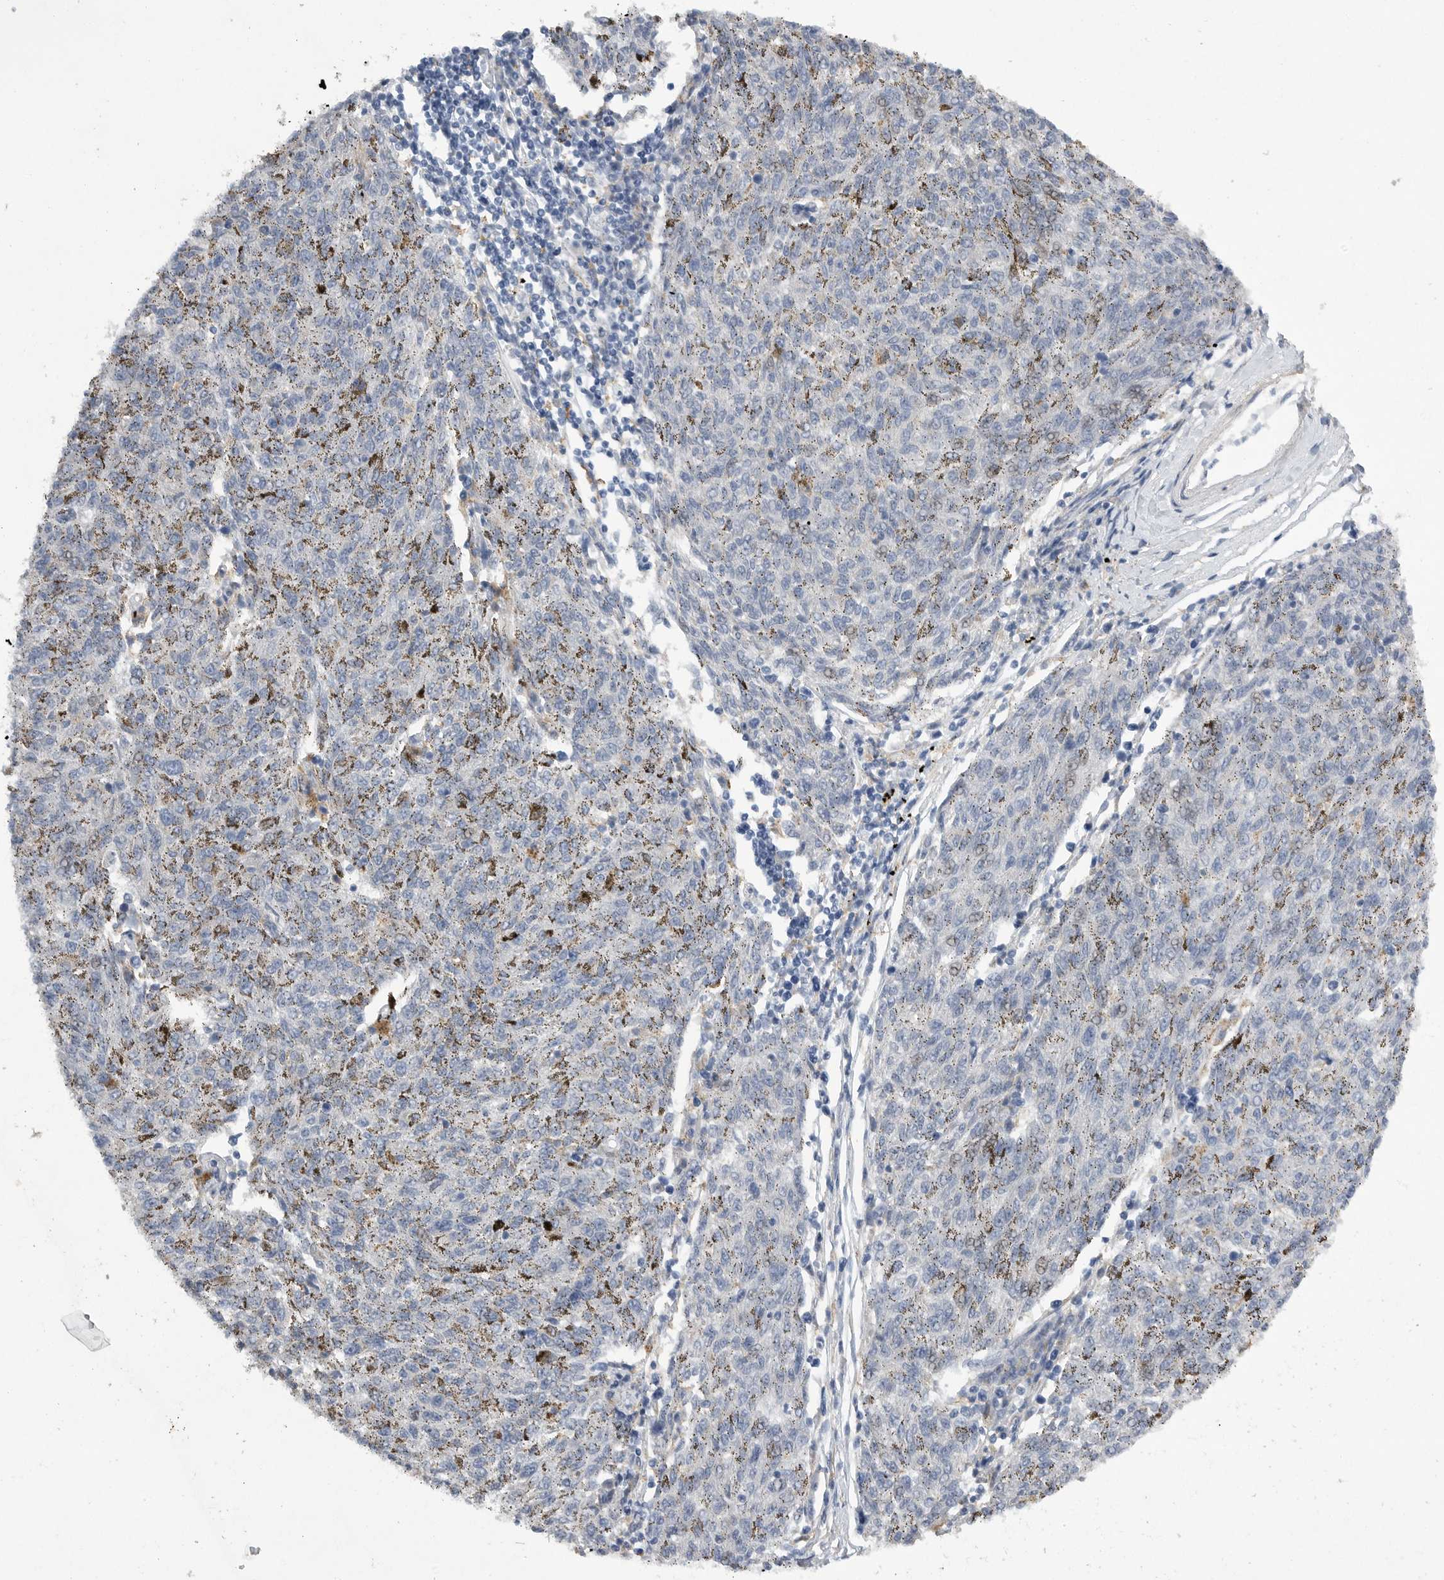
{"staining": {"intensity": "negative", "quantity": "none", "location": "none"}, "tissue": "melanoma", "cell_type": "Tumor cells", "image_type": "cancer", "snomed": [{"axis": "morphology", "description": "Malignant melanoma, NOS"}, {"axis": "topography", "description": "Skin"}], "caption": "Melanoma was stained to show a protein in brown. There is no significant expression in tumor cells.", "gene": "EDEM3", "patient": {"sex": "female", "age": 72}}